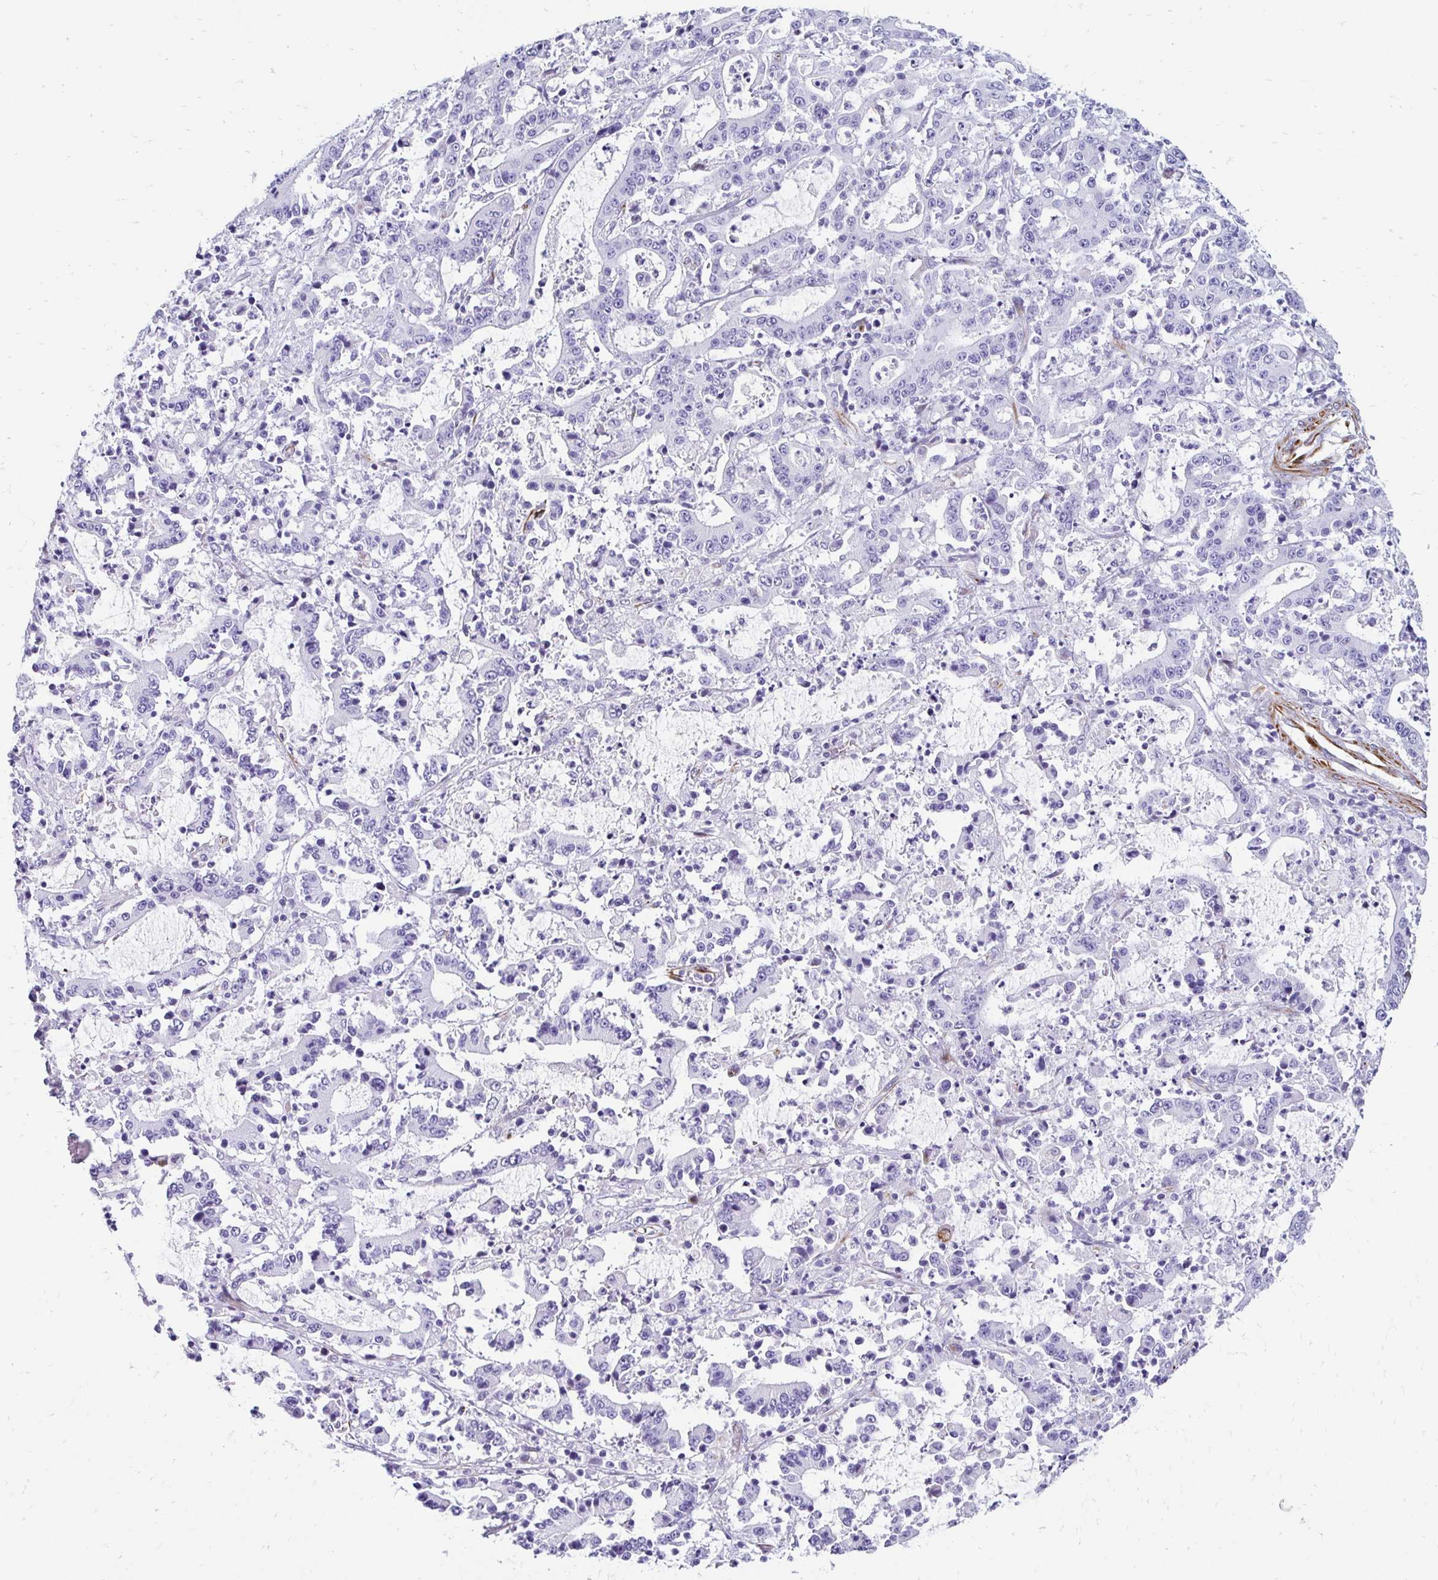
{"staining": {"intensity": "negative", "quantity": "none", "location": "none"}, "tissue": "stomach cancer", "cell_type": "Tumor cells", "image_type": "cancer", "snomed": [{"axis": "morphology", "description": "Adenocarcinoma, NOS"}, {"axis": "topography", "description": "Stomach, upper"}], "caption": "Immunohistochemistry (IHC) image of neoplastic tissue: human stomach cancer (adenocarcinoma) stained with DAB (3,3'-diaminobenzidine) demonstrates no significant protein staining in tumor cells. (Brightfield microscopy of DAB (3,3'-diaminobenzidine) immunohistochemistry at high magnification).", "gene": "TMEM54", "patient": {"sex": "male", "age": 68}}